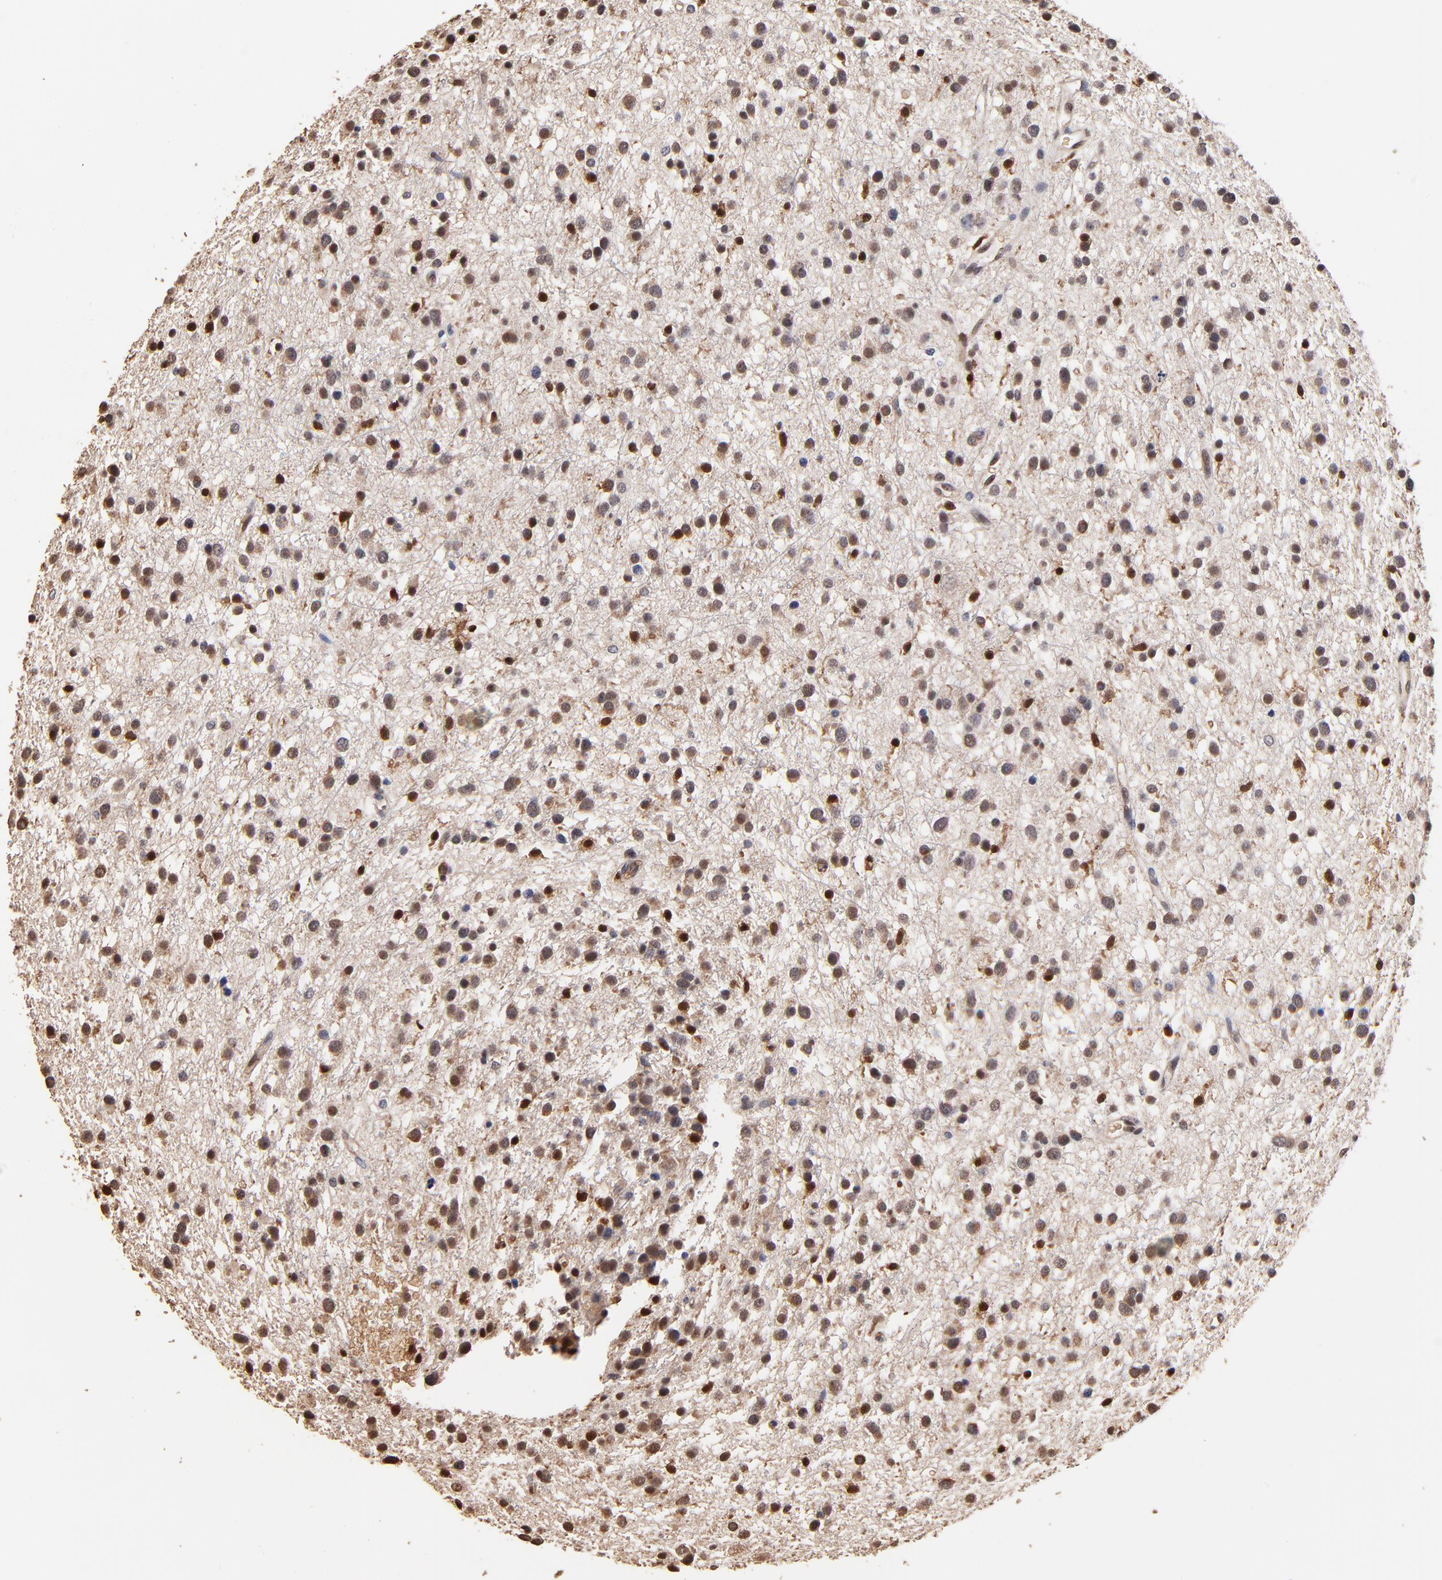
{"staining": {"intensity": "weak", "quantity": "25%-75%", "location": "nuclear"}, "tissue": "glioma", "cell_type": "Tumor cells", "image_type": "cancer", "snomed": [{"axis": "morphology", "description": "Glioma, malignant, Low grade"}, {"axis": "topography", "description": "Brain"}], "caption": "DAB immunohistochemical staining of glioma exhibits weak nuclear protein positivity in approximately 25%-75% of tumor cells.", "gene": "CASP1", "patient": {"sex": "female", "age": 36}}